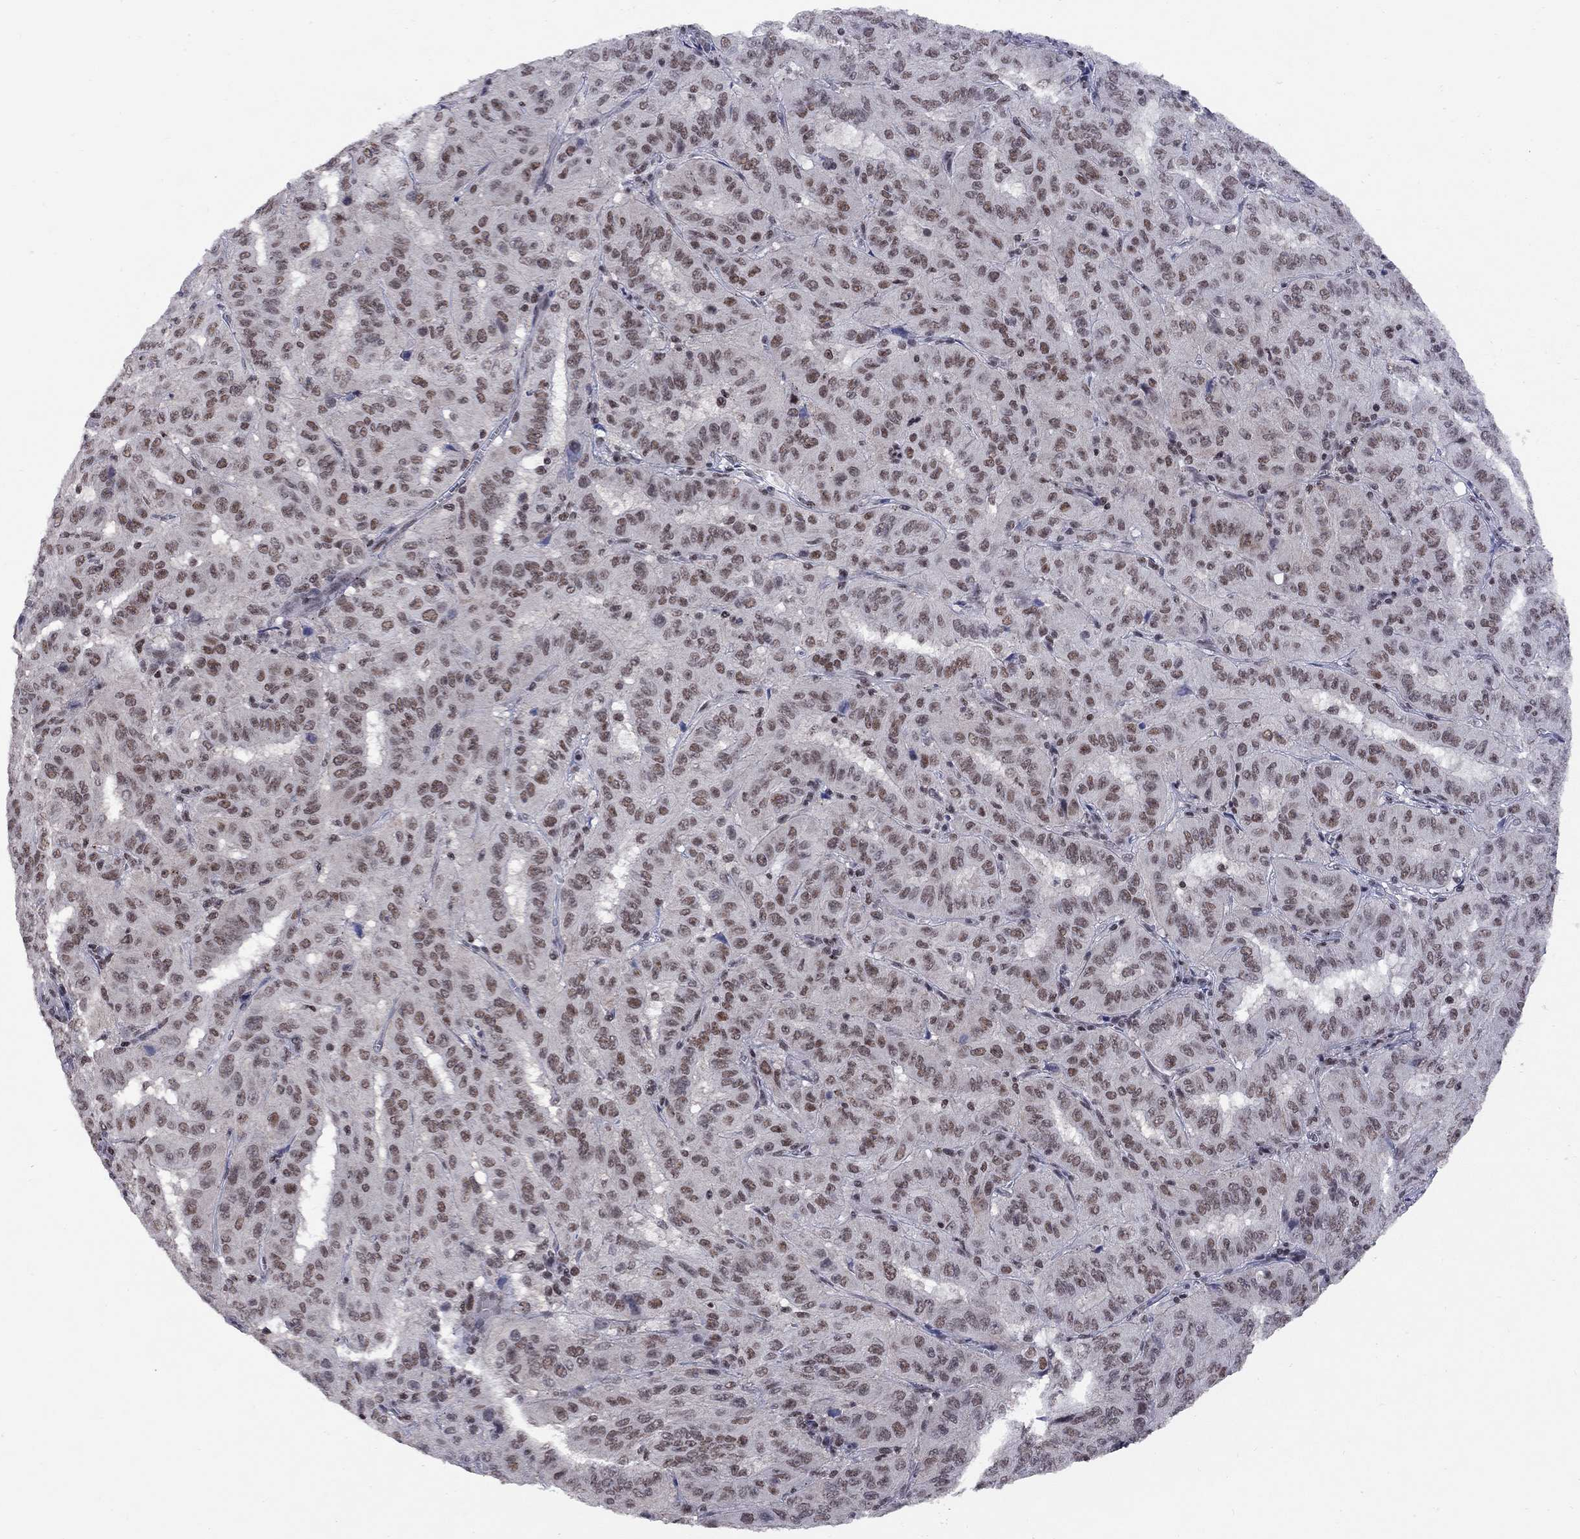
{"staining": {"intensity": "moderate", "quantity": "<25%", "location": "nuclear"}, "tissue": "pancreatic cancer", "cell_type": "Tumor cells", "image_type": "cancer", "snomed": [{"axis": "morphology", "description": "Adenocarcinoma, NOS"}, {"axis": "topography", "description": "Pancreas"}], "caption": "Immunohistochemical staining of human pancreatic adenocarcinoma shows moderate nuclear protein expression in about <25% of tumor cells.", "gene": "TAF9", "patient": {"sex": "male", "age": 63}}